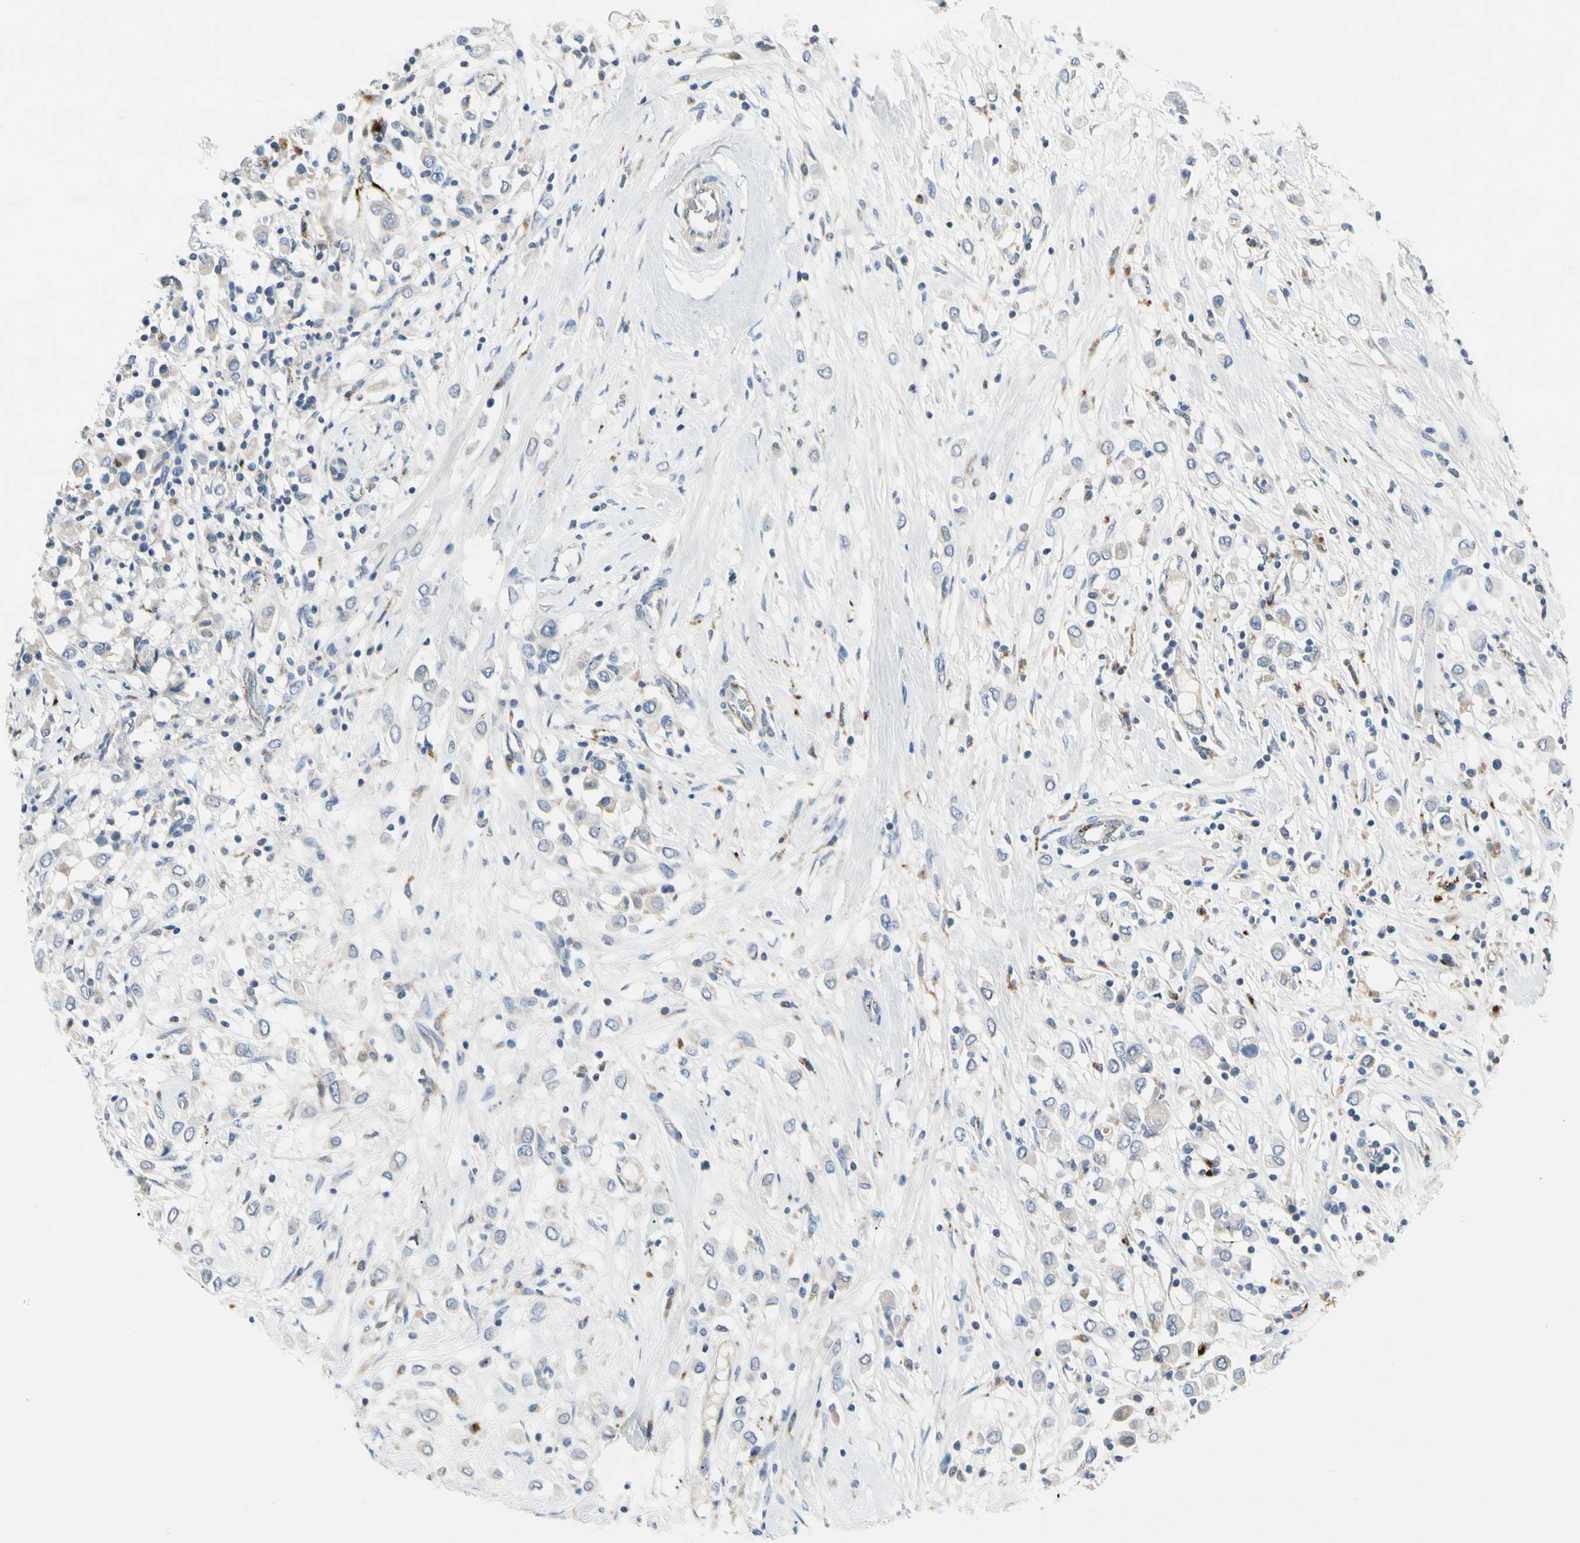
{"staining": {"intensity": "negative", "quantity": "none", "location": "none"}, "tissue": "breast cancer", "cell_type": "Tumor cells", "image_type": "cancer", "snomed": [{"axis": "morphology", "description": "Duct carcinoma"}, {"axis": "topography", "description": "Breast"}], "caption": "Breast infiltrating ductal carcinoma stained for a protein using immunohistochemistry displays no expression tumor cells.", "gene": "RETSAT", "patient": {"sex": "female", "age": 61}}